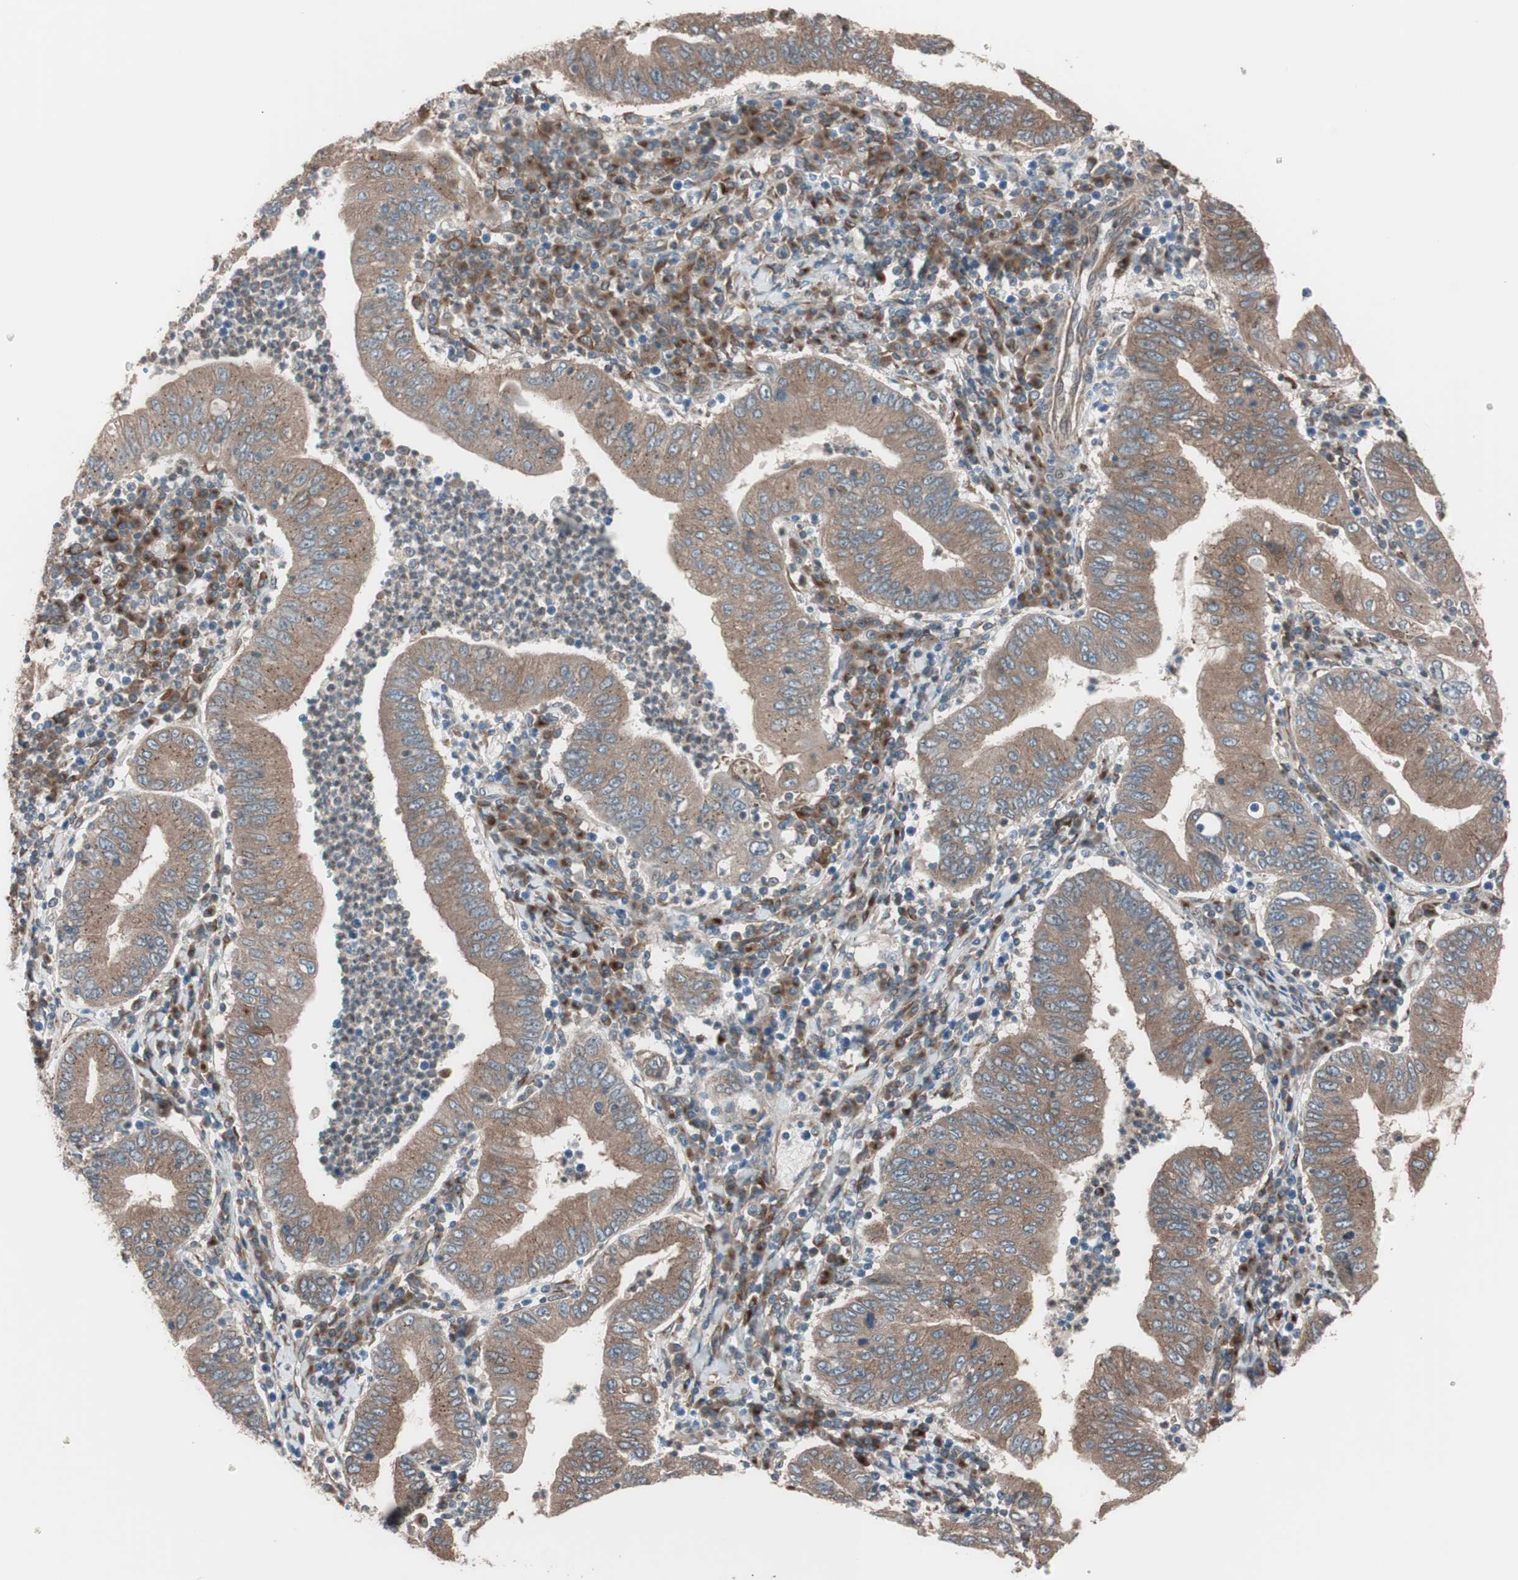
{"staining": {"intensity": "moderate", "quantity": ">75%", "location": "cytoplasmic/membranous"}, "tissue": "stomach cancer", "cell_type": "Tumor cells", "image_type": "cancer", "snomed": [{"axis": "morphology", "description": "Normal tissue, NOS"}, {"axis": "morphology", "description": "Adenocarcinoma, NOS"}, {"axis": "topography", "description": "Esophagus"}, {"axis": "topography", "description": "Stomach, upper"}, {"axis": "topography", "description": "Peripheral nerve tissue"}], "caption": "Tumor cells exhibit medium levels of moderate cytoplasmic/membranous positivity in about >75% of cells in human stomach cancer (adenocarcinoma).", "gene": "SEC31A", "patient": {"sex": "male", "age": 62}}